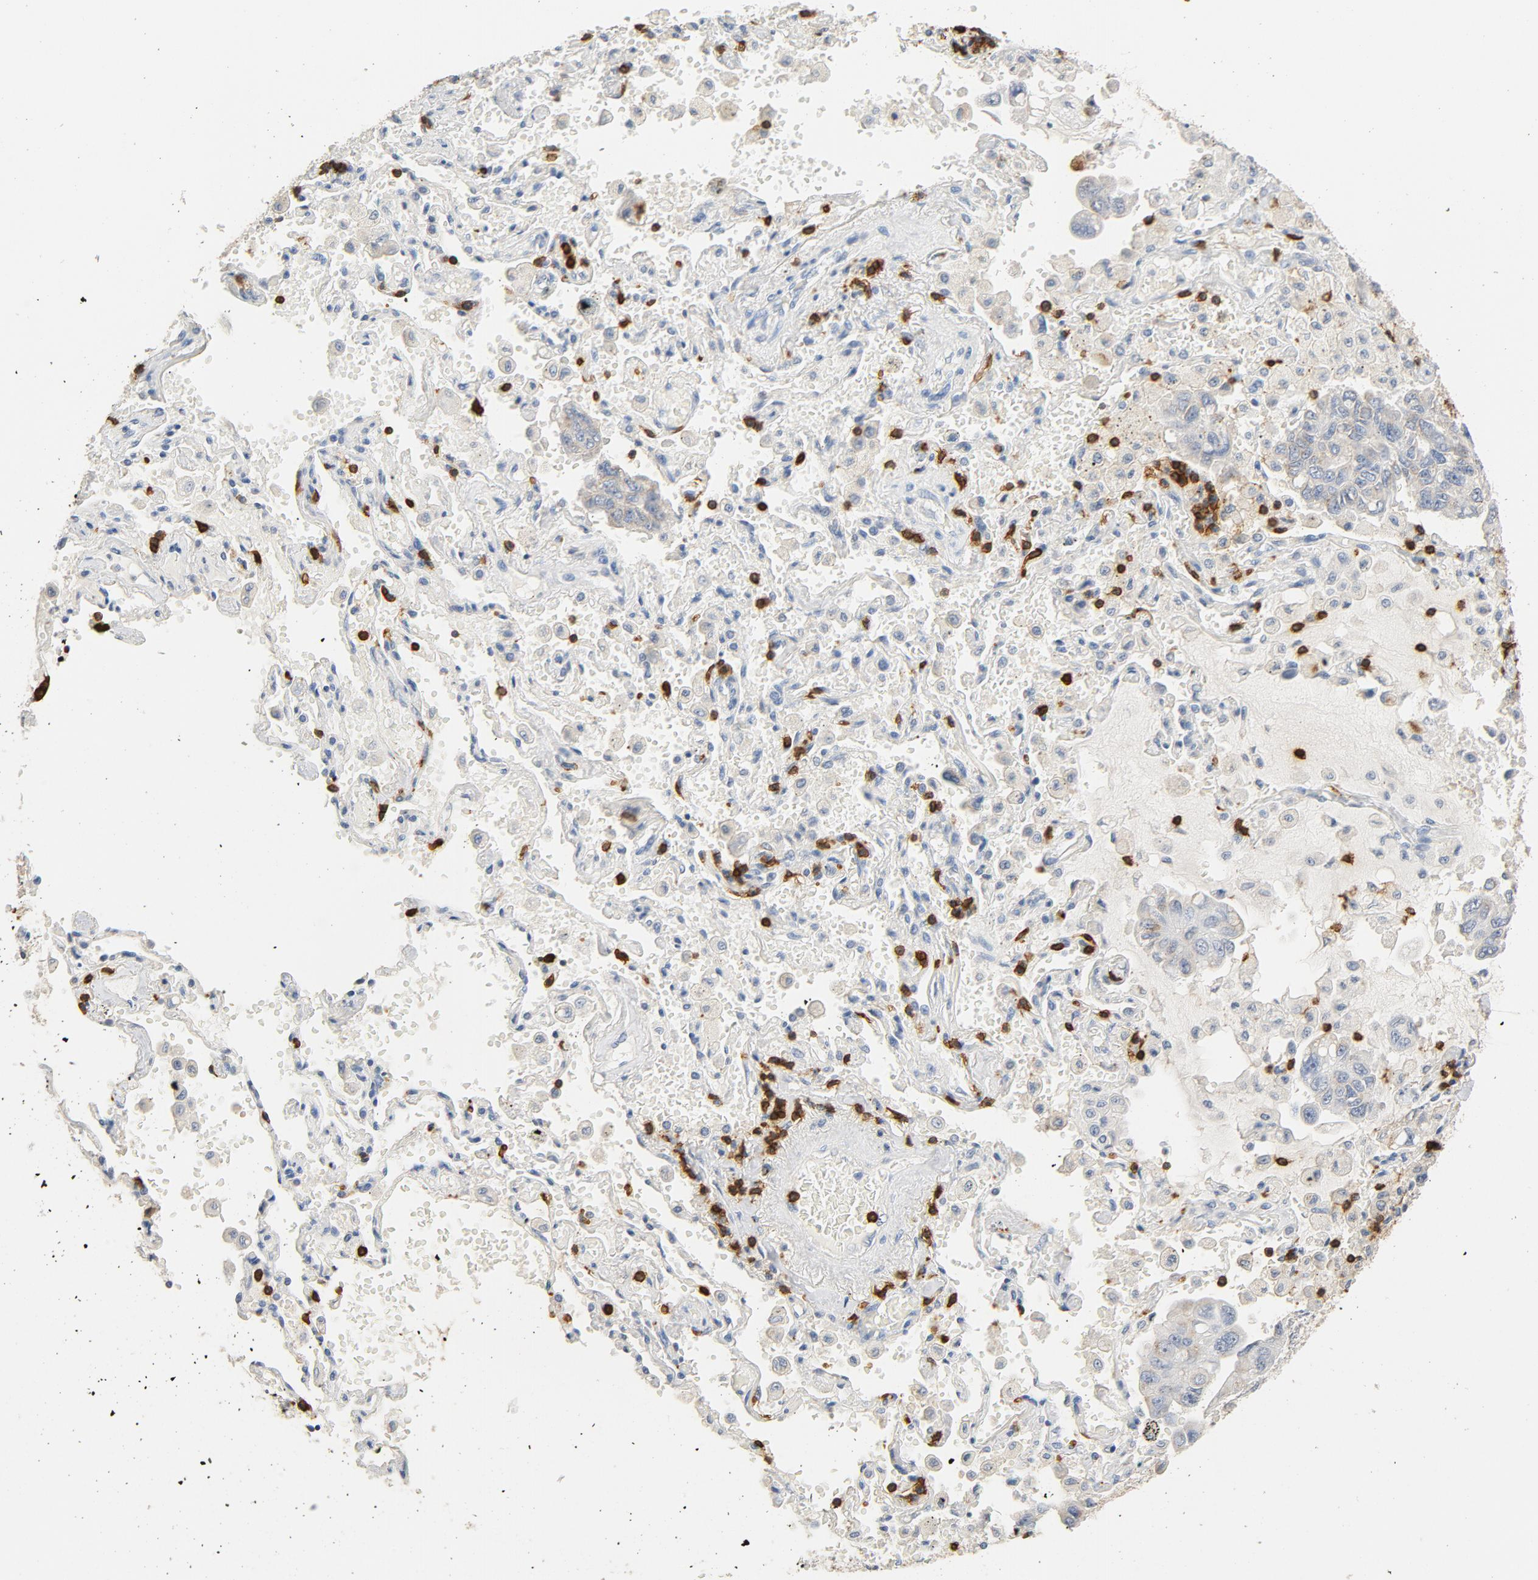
{"staining": {"intensity": "weak", "quantity": ">75%", "location": "cytoplasmic/membranous"}, "tissue": "lung cancer", "cell_type": "Tumor cells", "image_type": "cancer", "snomed": [{"axis": "morphology", "description": "Adenocarcinoma, NOS"}, {"axis": "topography", "description": "Lung"}], "caption": "Immunohistochemical staining of human lung cancer displays weak cytoplasmic/membranous protein expression in about >75% of tumor cells.", "gene": "CD247", "patient": {"sex": "male", "age": 64}}